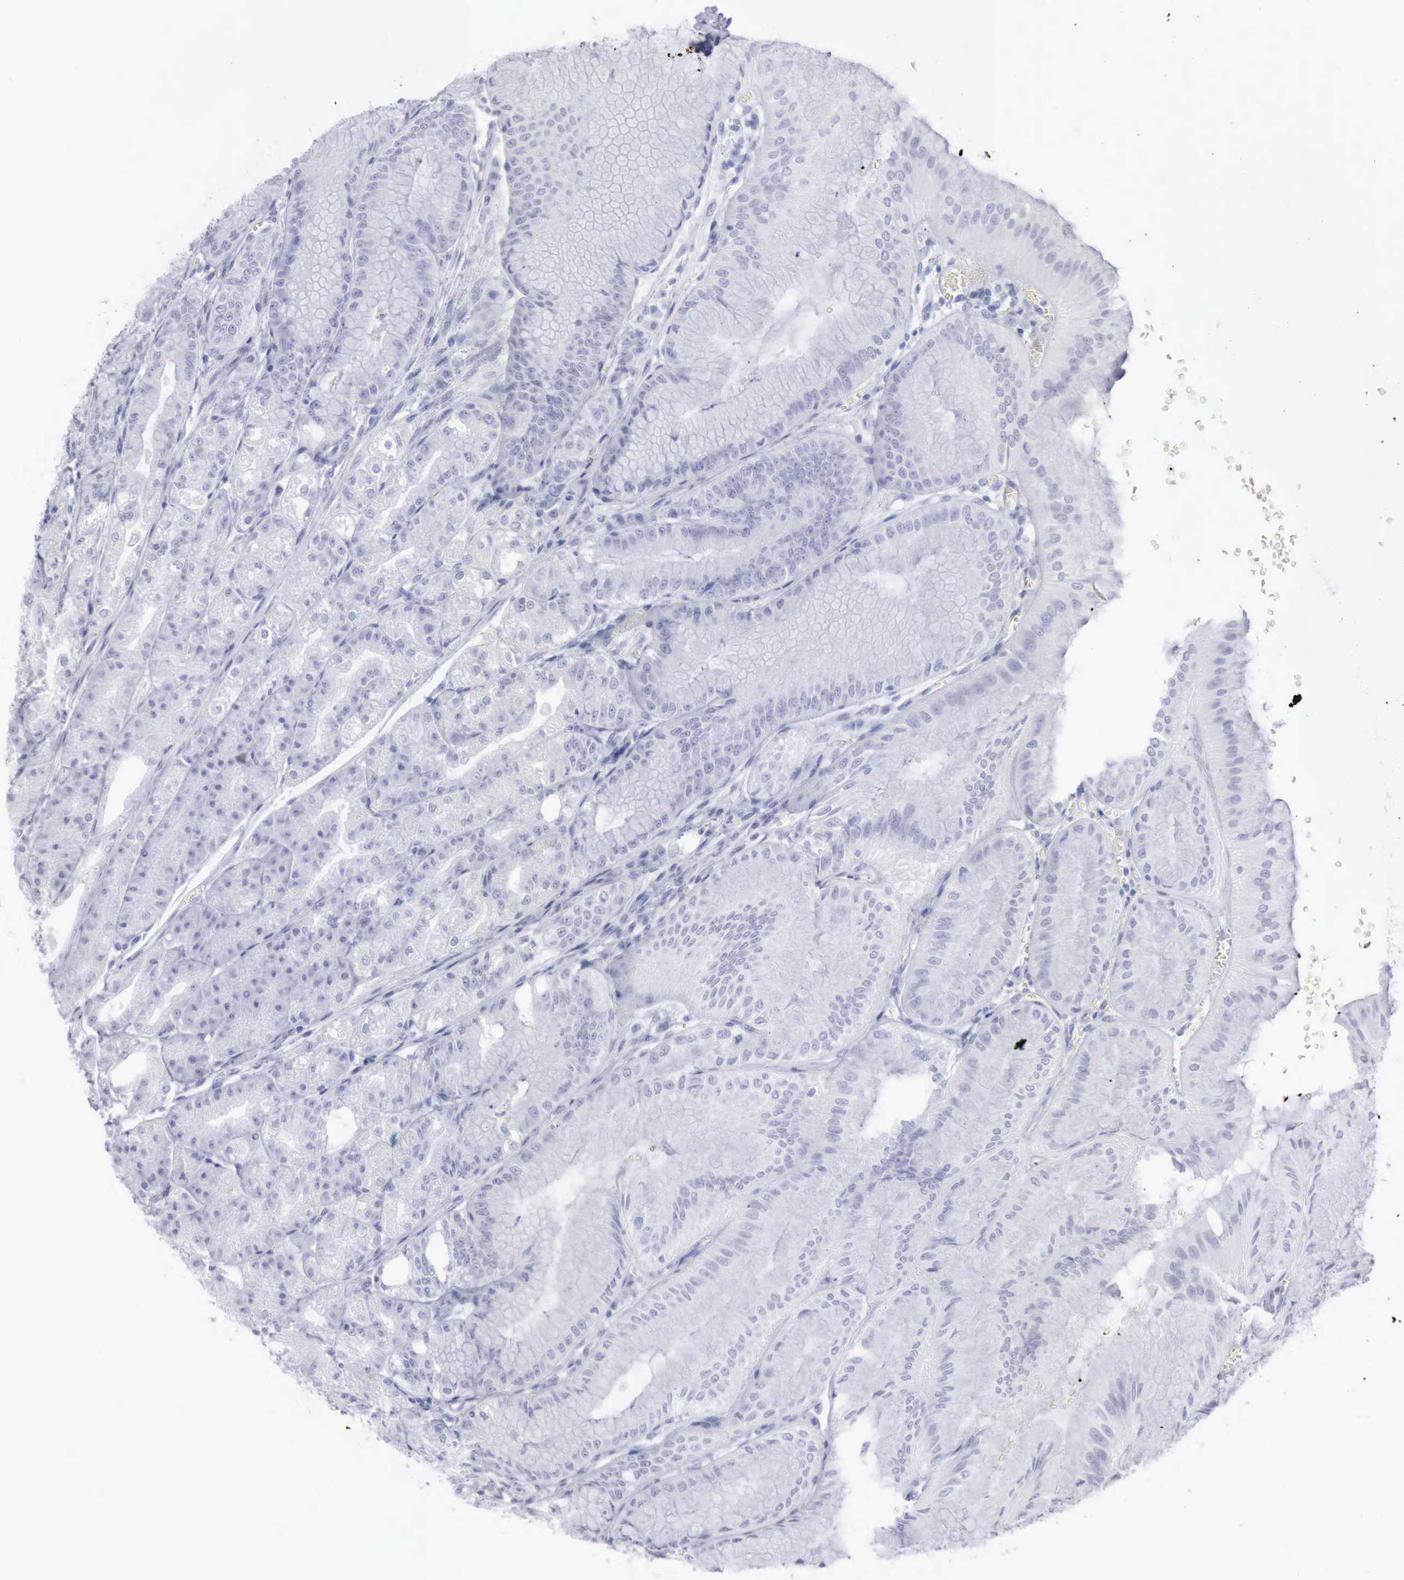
{"staining": {"intensity": "negative", "quantity": "none", "location": "none"}, "tissue": "stomach", "cell_type": "Glandular cells", "image_type": "normal", "snomed": [{"axis": "morphology", "description": "Normal tissue, NOS"}, {"axis": "topography", "description": "Stomach, lower"}], "caption": "A high-resolution image shows IHC staining of normal stomach, which displays no significant positivity in glandular cells. (DAB (3,3'-diaminobenzidine) immunohistochemistry (IHC) with hematoxylin counter stain).", "gene": "KRT13", "patient": {"sex": "male", "age": 71}}